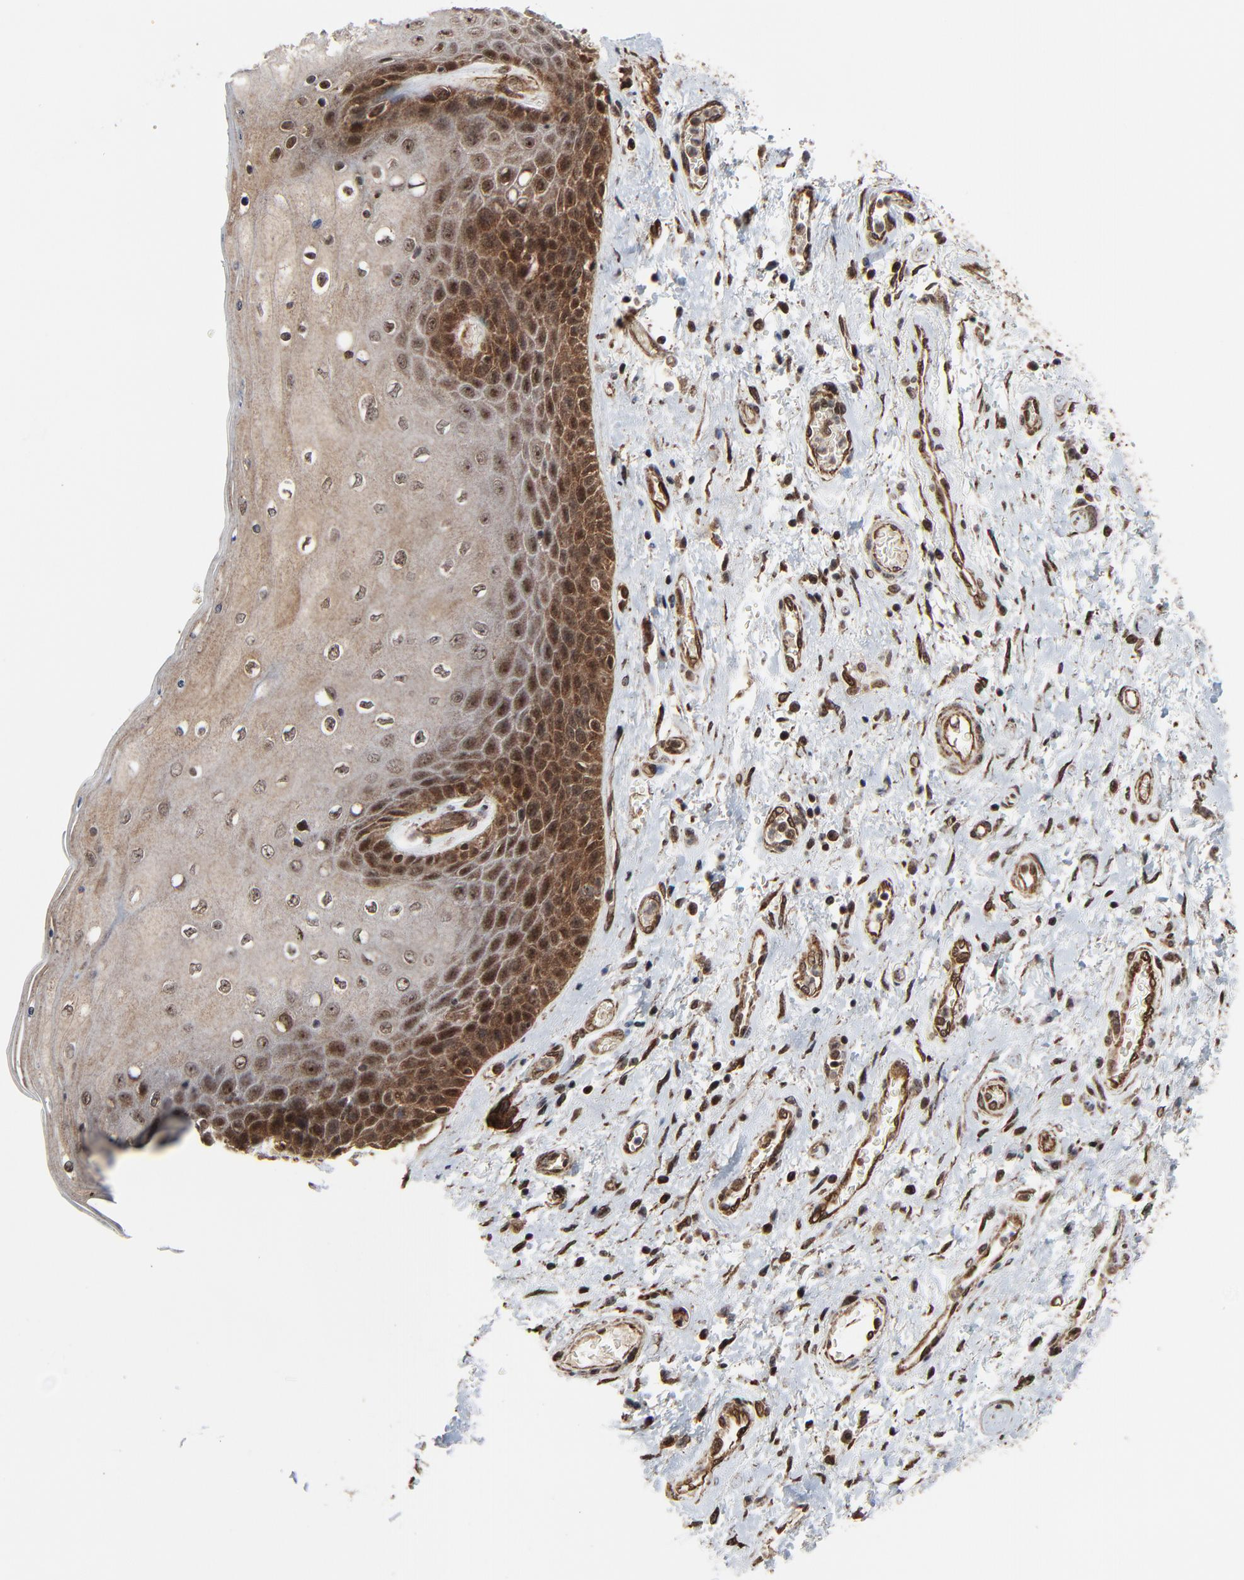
{"staining": {"intensity": "moderate", "quantity": ">75%", "location": "cytoplasmic/membranous,nuclear"}, "tissue": "skin", "cell_type": "Epidermal cells", "image_type": "normal", "snomed": [{"axis": "morphology", "description": "Normal tissue, NOS"}, {"axis": "topography", "description": "Anal"}], "caption": "A micrograph of human skin stained for a protein demonstrates moderate cytoplasmic/membranous,nuclear brown staining in epidermal cells.", "gene": "RHOJ", "patient": {"sex": "female", "age": 46}}